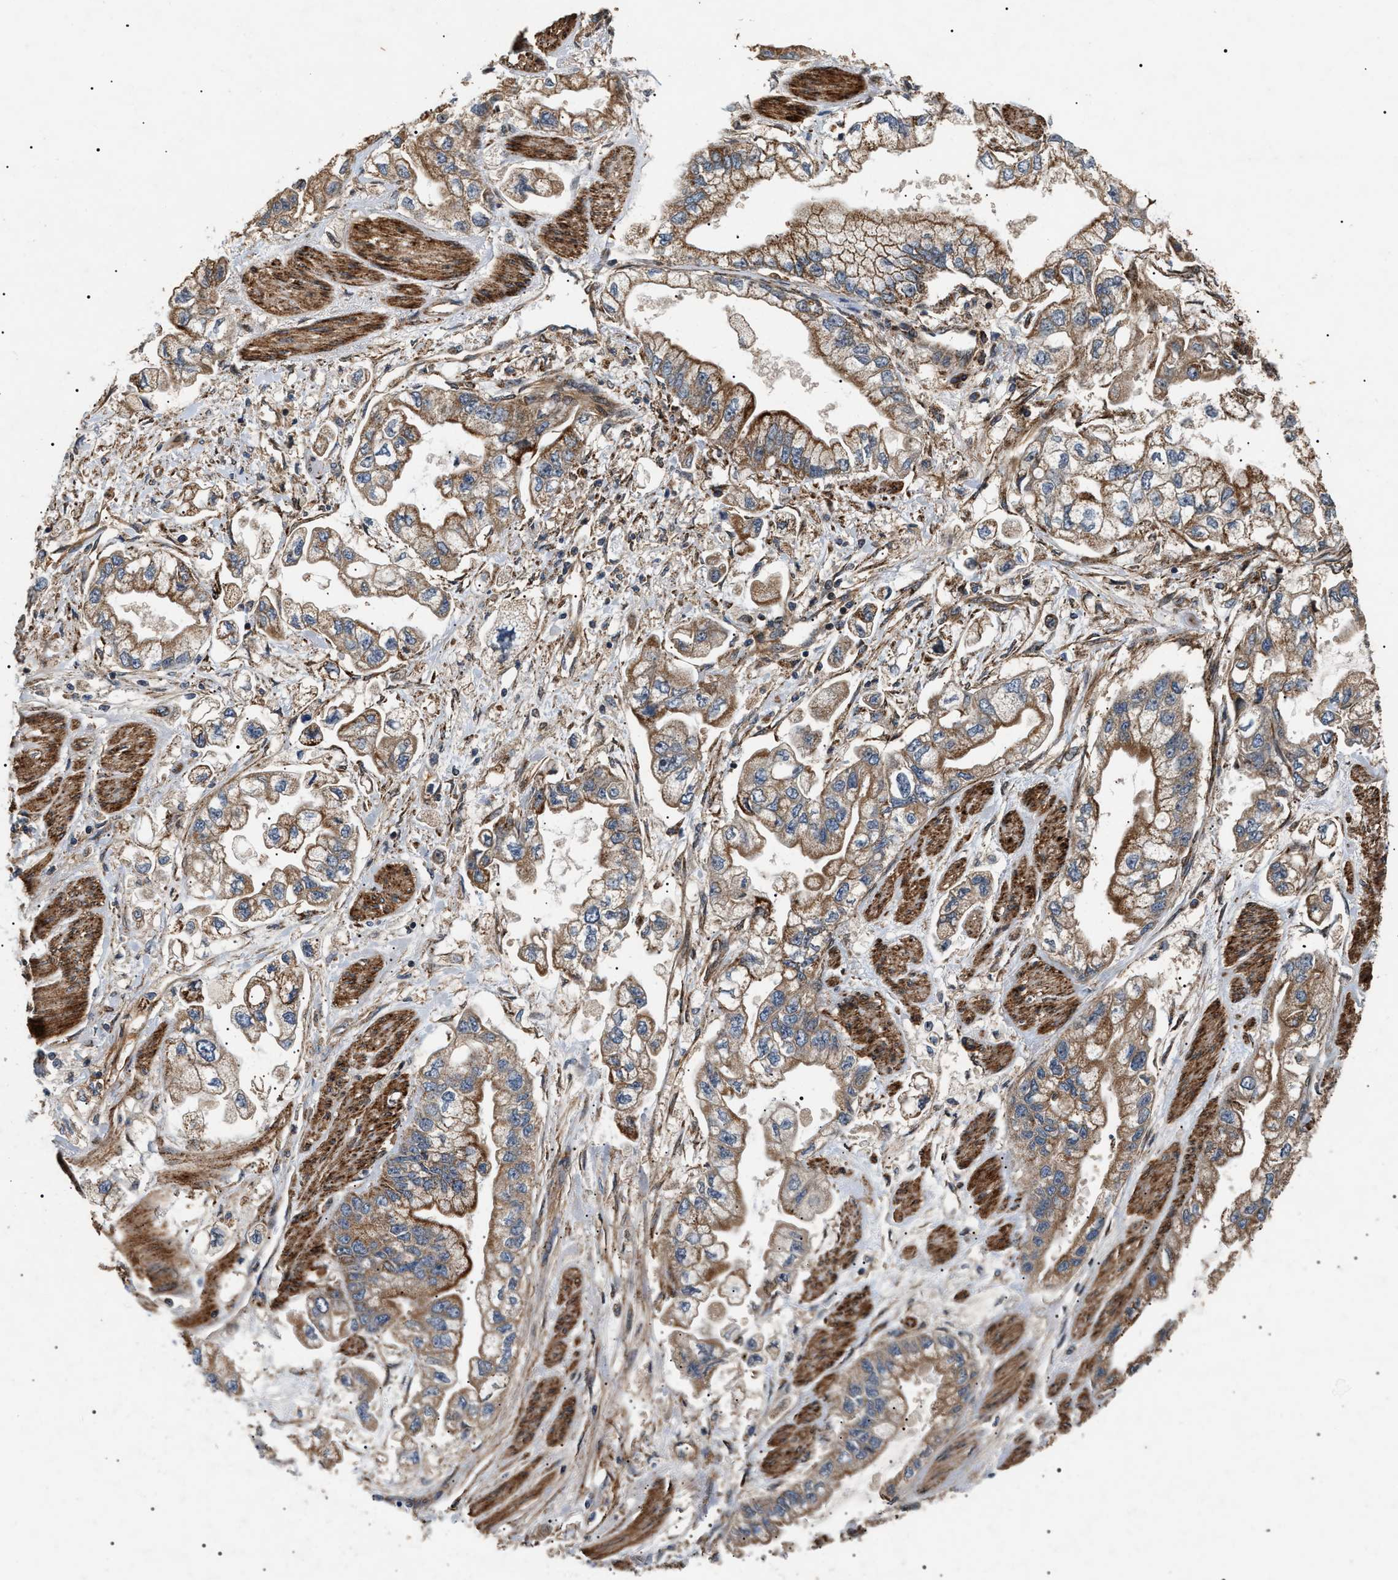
{"staining": {"intensity": "moderate", "quantity": ">75%", "location": "cytoplasmic/membranous"}, "tissue": "stomach cancer", "cell_type": "Tumor cells", "image_type": "cancer", "snomed": [{"axis": "morphology", "description": "Normal tissue, NOS"}, {"axis": "morphology", "description": "Adenocarcinoma, NOS"}, {"axis": "topography", "description": "Stomach"}], "caption": "About >75% of tumor cells in human stomach cancer (adenocarcinoma) reveal moderate cytoplasmic/membranous protein staining as visualized by brown immunohistochemical staining.", "gene": "ZBTB26", "patient": {"sex": "male", "age": 62}}